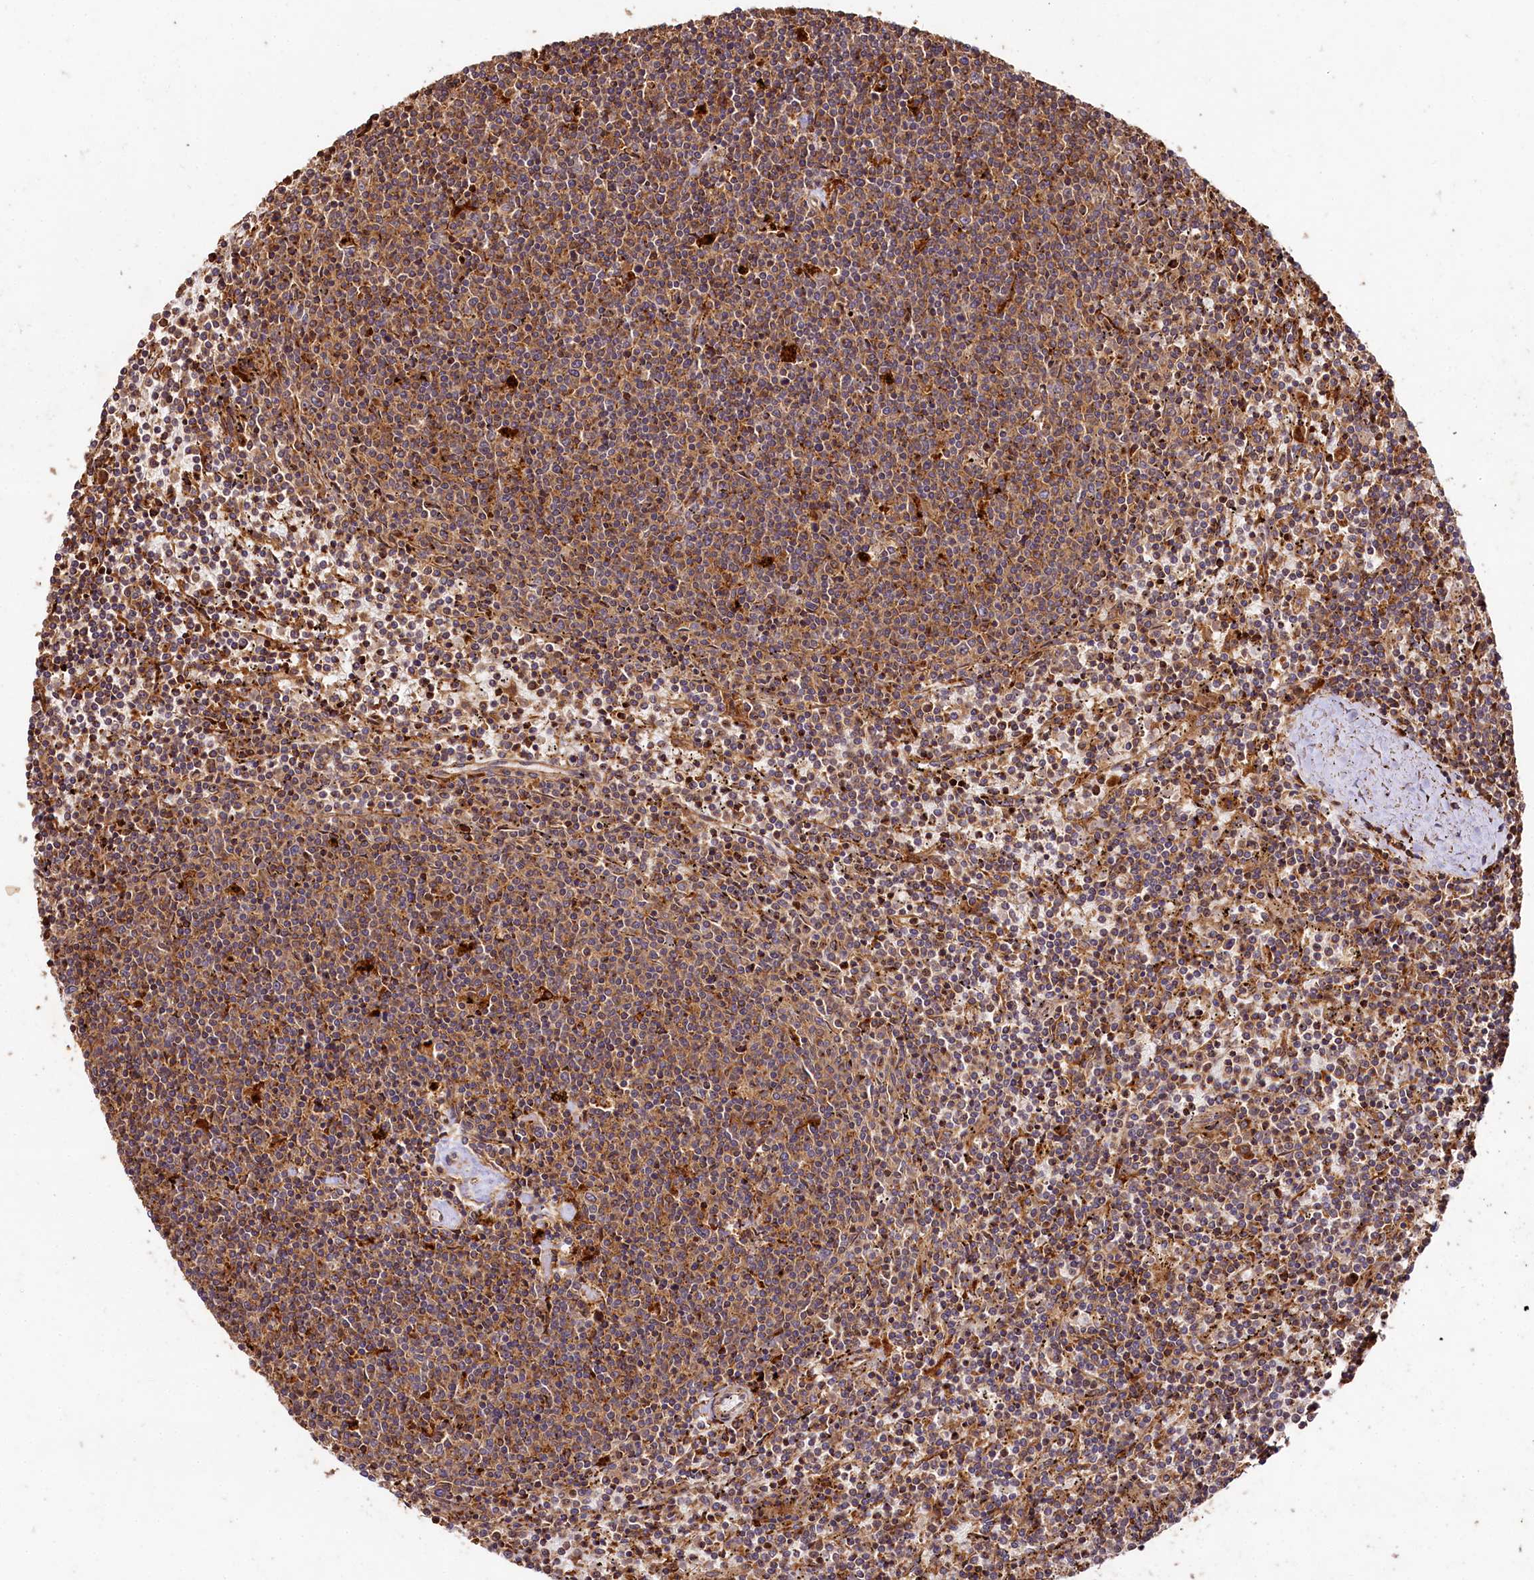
{"staining": {"intensity": "moderate", "quantity": ">75%", "location": "cytoplasmic/membranous"}, "tissue": "lymphoma", "cell_type": "Tumor cells", "image_type": "cancer", "snomed": [{"axis": "morphology", "description": "Malignant lymphoma, non-Hodgkin's type, Low grade"}, {"axis": "topography", "description": "Spleen"}], "caption": "Moderate cytoplasmic/membranous staining is present in about >75% of tumor cells in lymphoma.", "gene": "WDR73", "patient": {"sex": "female", "age": 50}}